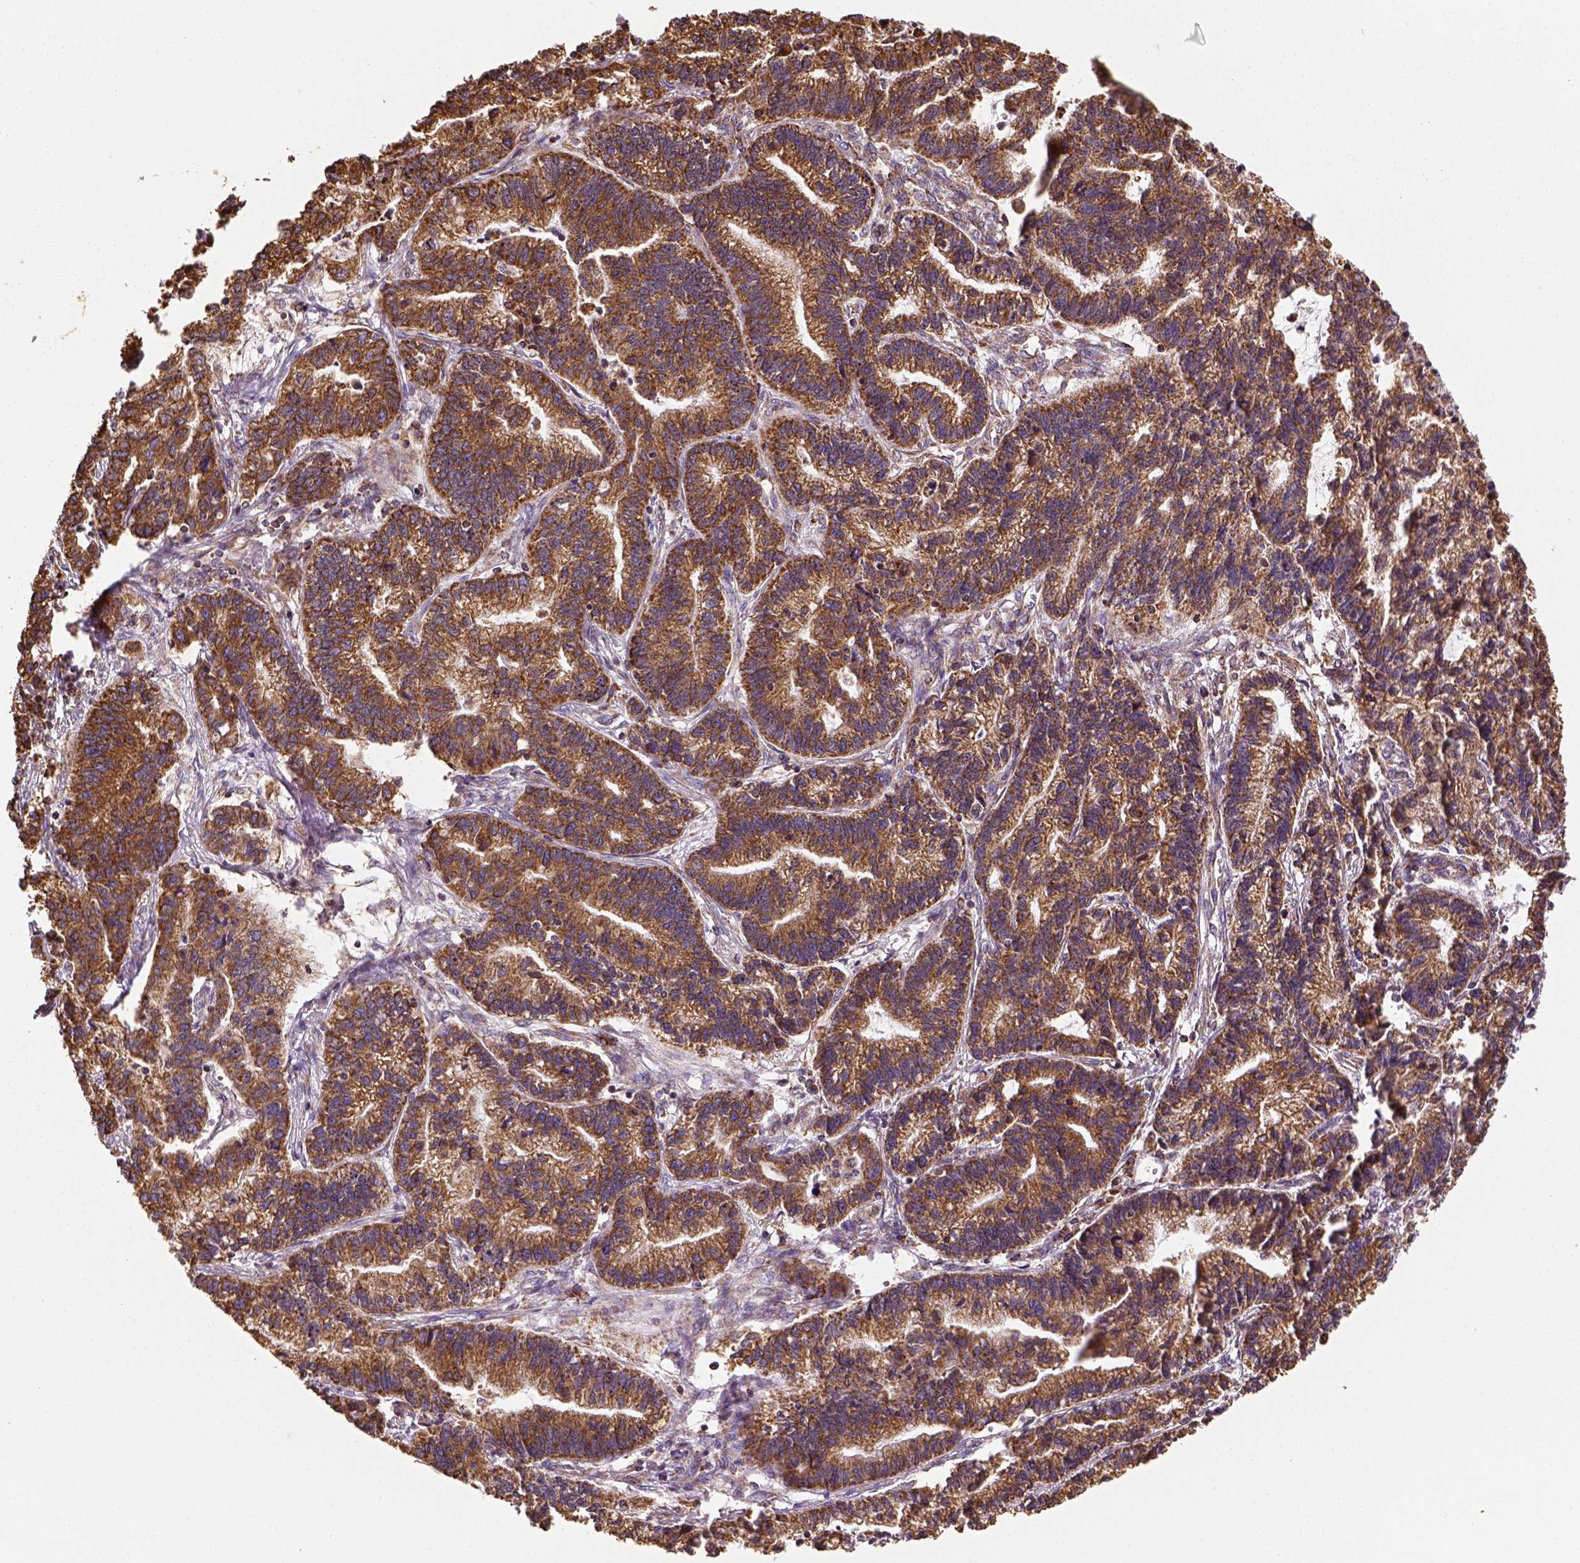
{"staining": {"intensity": "moderate", "quantity": ">75%", "location": "cytoplasmic/membranous"}, "tissue": "stomach cancer", "cell_type": "Tumor cells", "image_type": "cancer", "snomed": [{"axis": "morphology", "description": "Adenocarcinoma, NOS"}, {"axis": "topography", "description": "Stomach"}], "caption": "Stomach adenocarcinoma stained for a protein (brown) shows moderate cytoplasmic/membranous positive staining in approximately >75% of tumor cells.", "gene": "MAPK8IP3", "patient": {"sex": "male", "age": 83}}